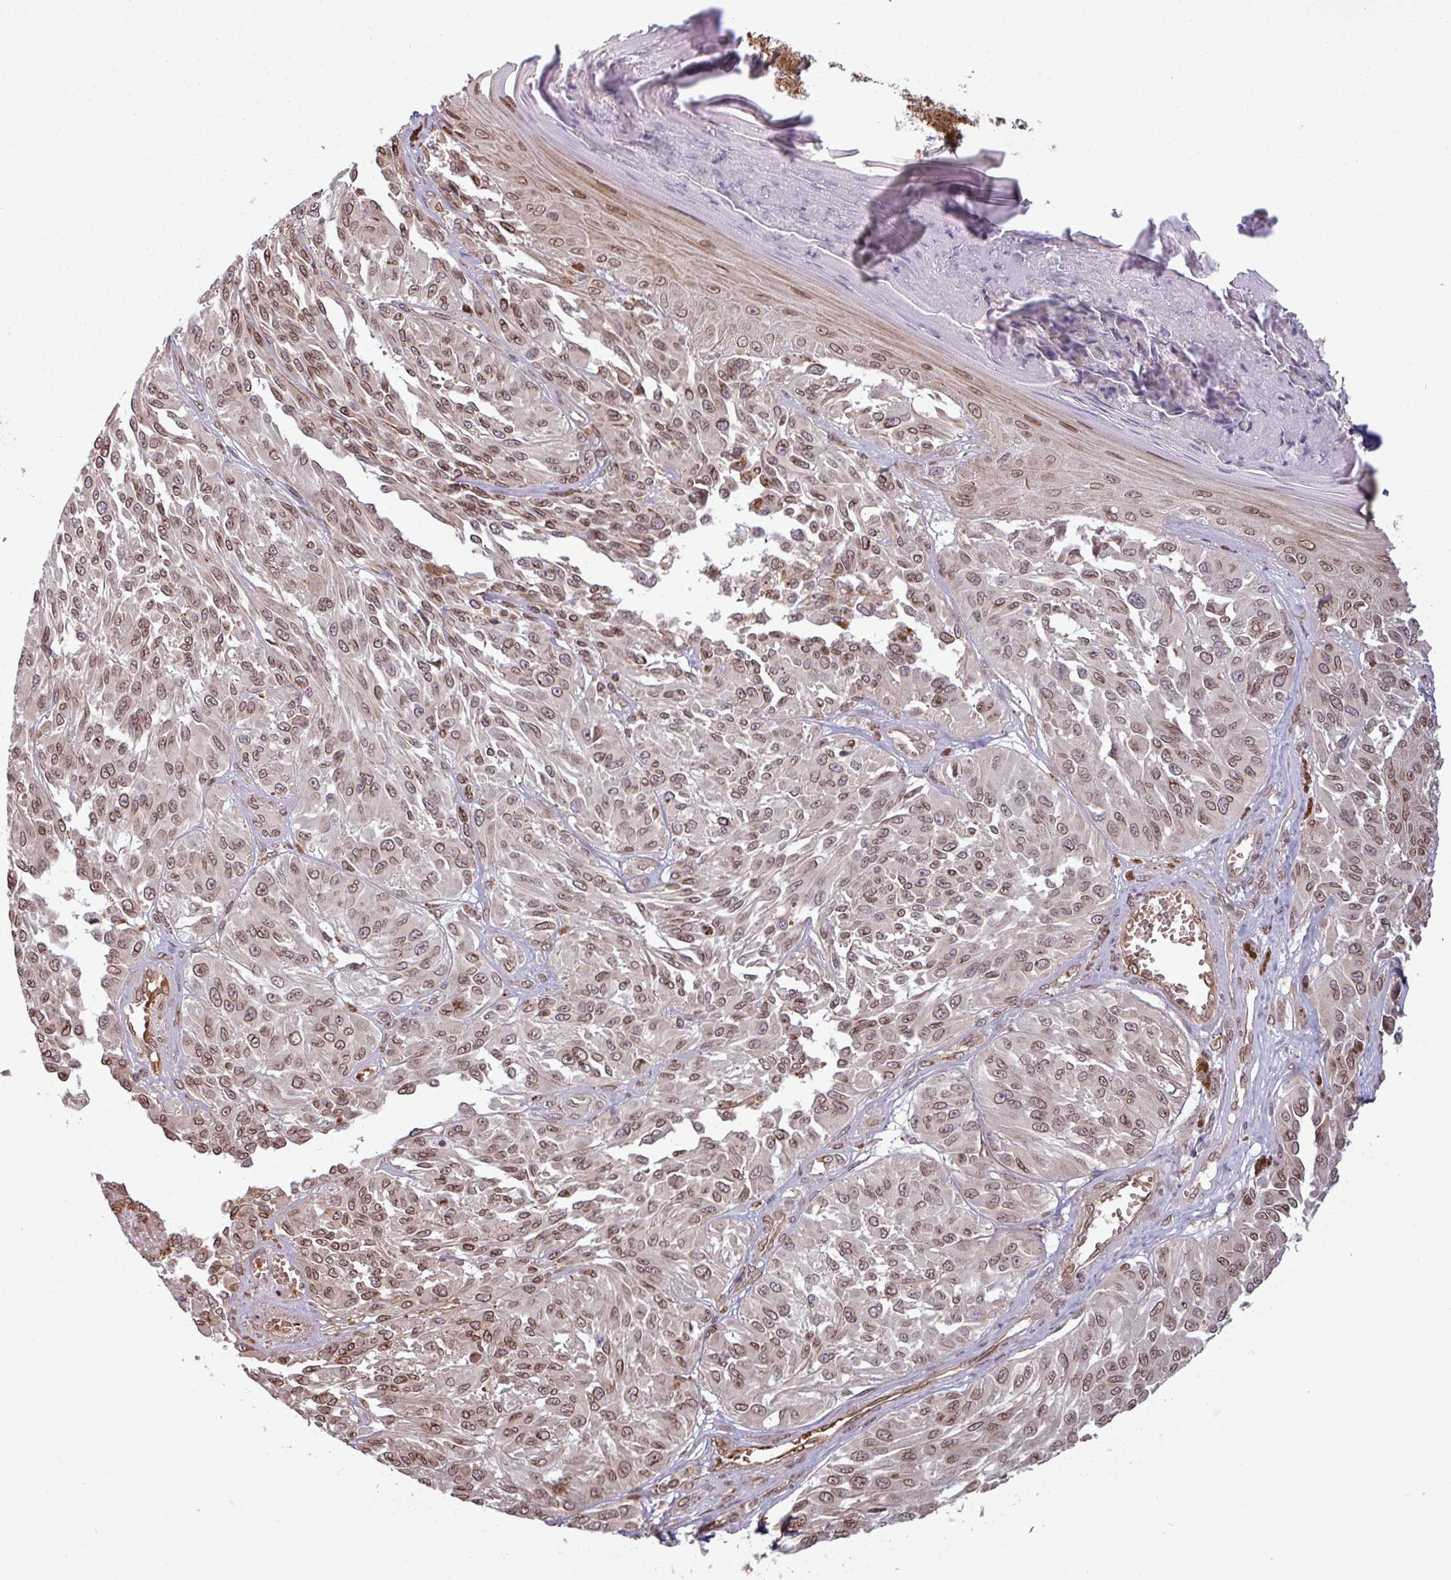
{"staining": {"intensity": "weak", "quantity": ">75%", "location": "cytoplasmic/membranous,nuclear"}, "tissue": "melanoma", "cell_type": "Tumor cells", "image_type": "cancer", "snomed": [{"axis": "morphology", "description": "Malignant melanoma, NOS"}, {"axis": "topography", "description": "Skin"}], "caption": "Protein expression analysis of melanoma reveals weak cytoplasmic/membranous and nuclear positivity in about >75% of tumor cells.", "gene": "RBM4B", "patient": {"sex": "male", "age": 94}}